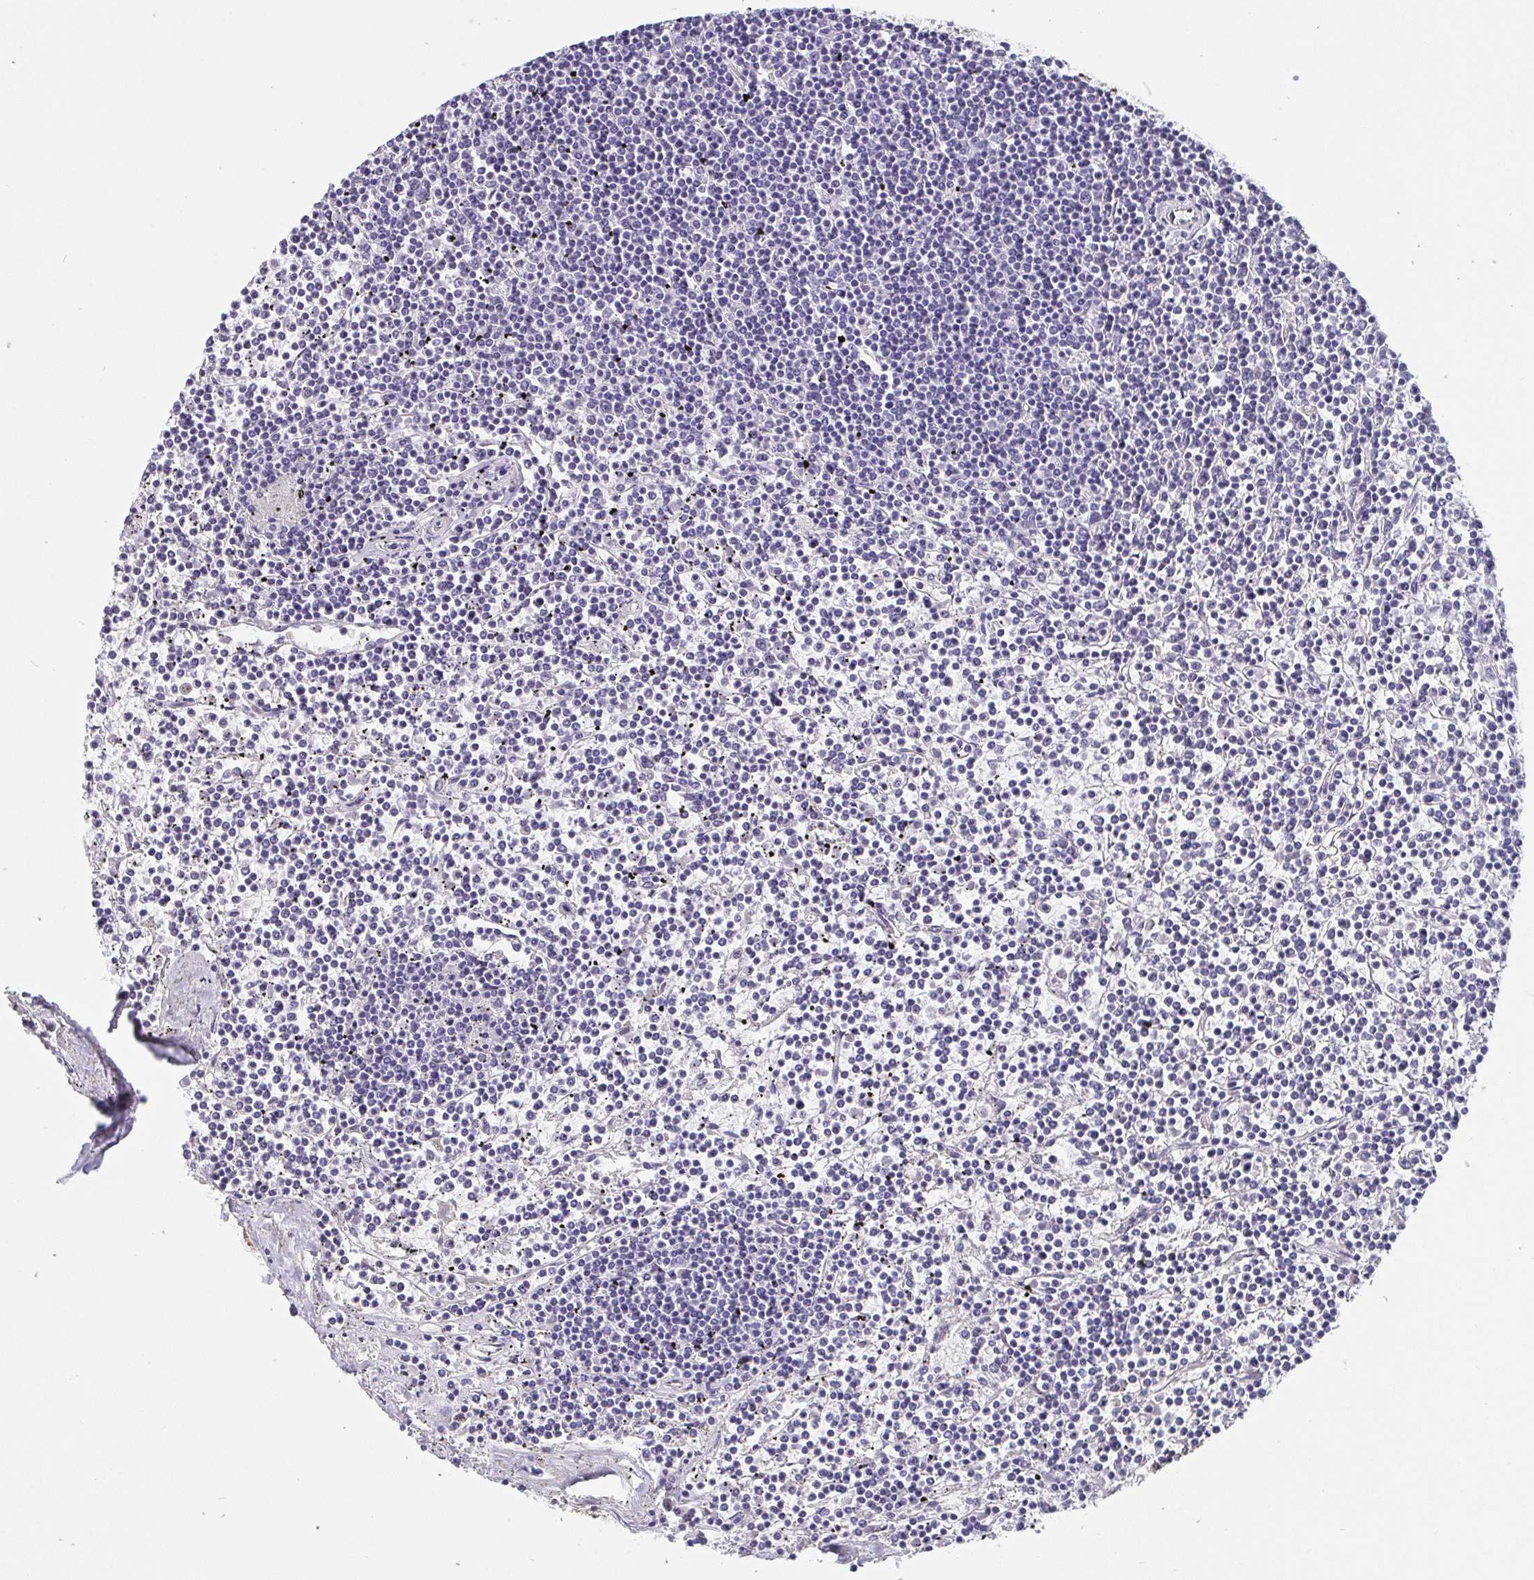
{"staining": {"intensity": "negative", "quantity": "none", "location": "none"}, "tissue": "lymphoma", "cell_type": "Tumor cells", "image_type": "cancer", "snomed": [{"axis": "morphology", "description": "Malignant lymphoma, non-Hodgkin's type, Low grade"}, {"axis": "topography", "description": "Spleen"}], "caption": "A photomicrograph of lymphoma stained for a protein displays no brown staining in tumor cells.", "gene": "IDH1", "patient": {"sex": "female", "age": 19}}